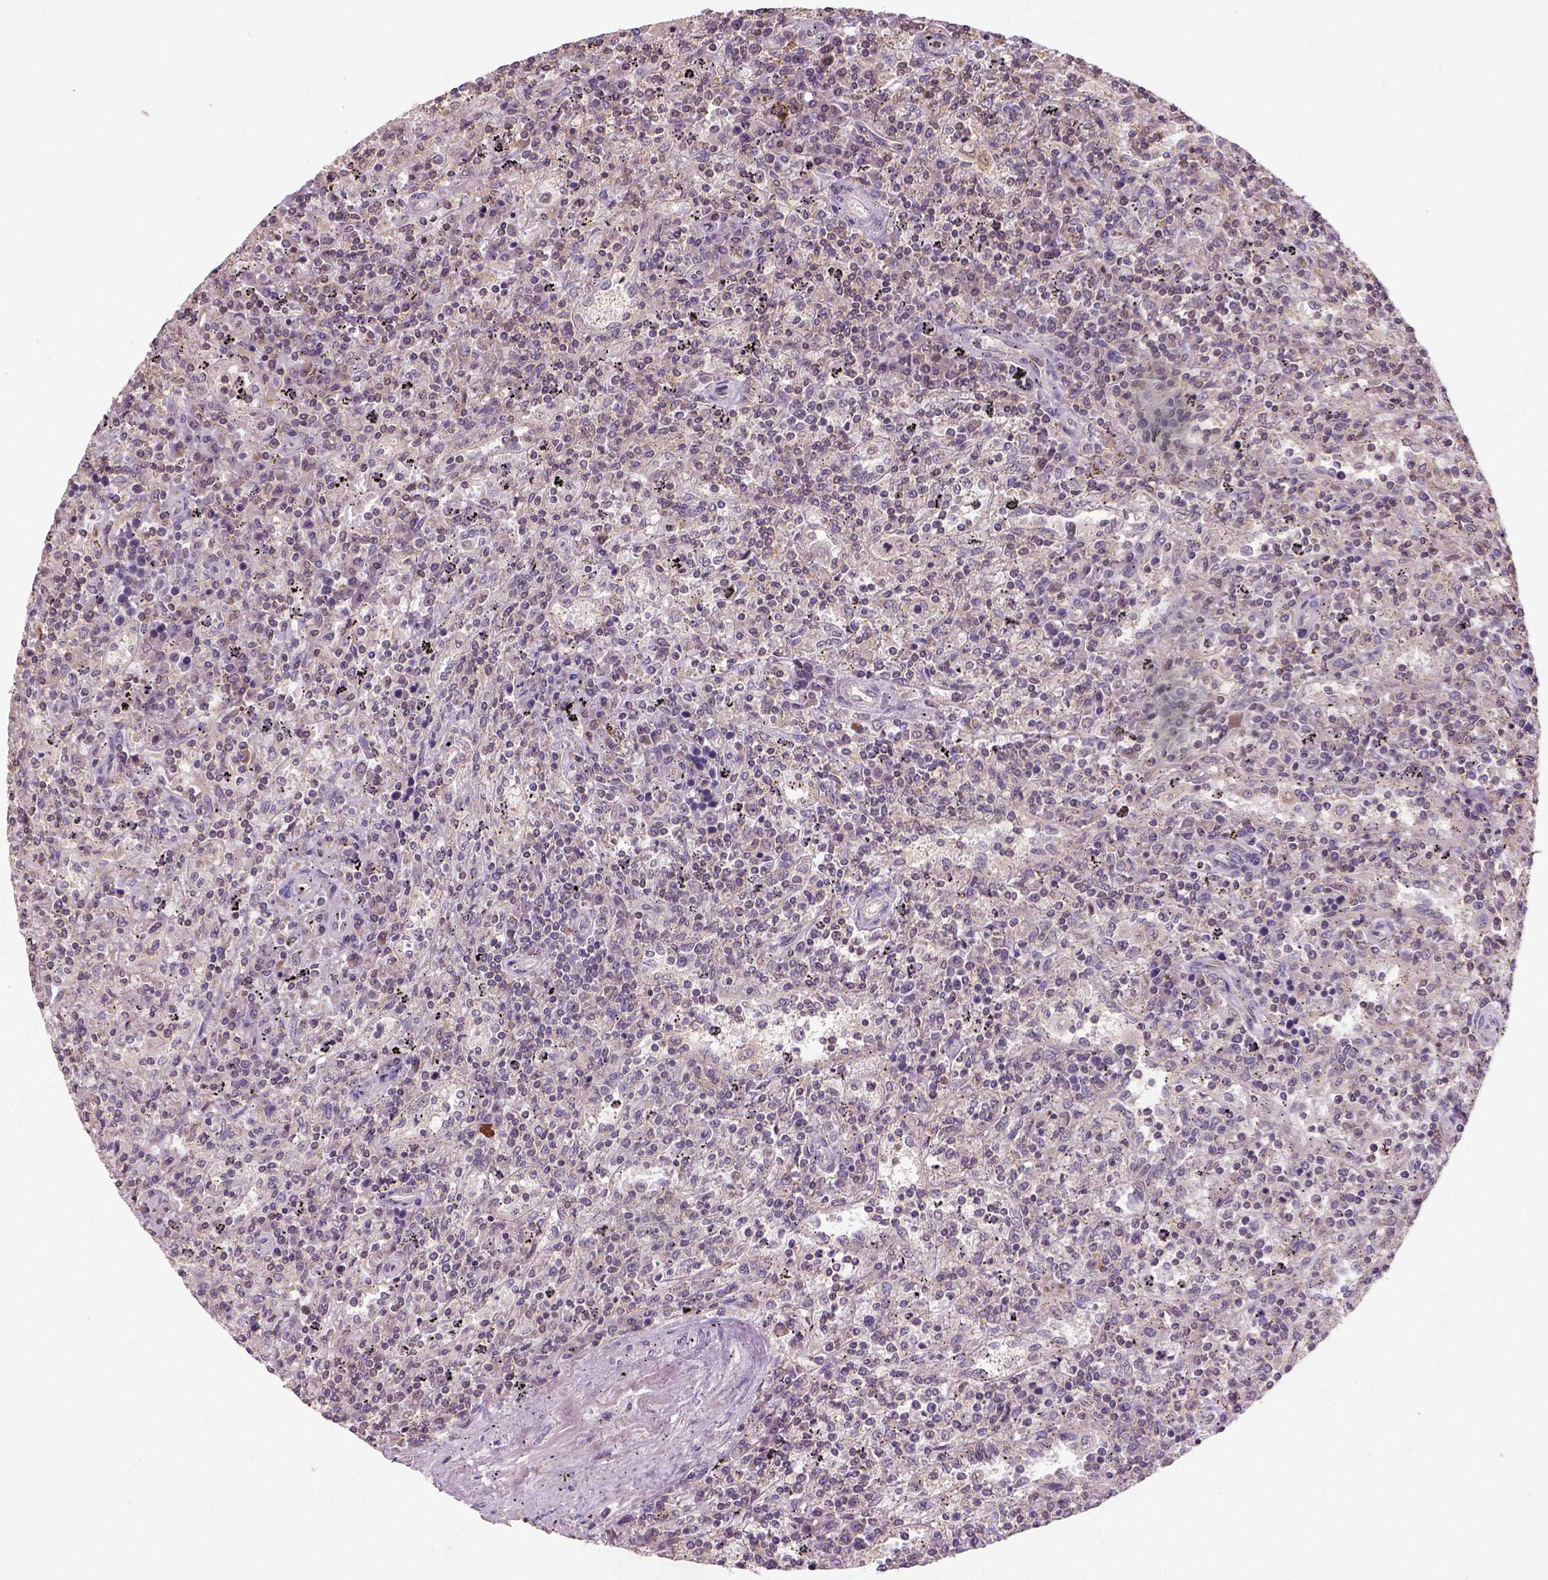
{"staining": {"intensity": "negative", "quantity": "none", "location": "none"}, "tissue": "lymphoma", "cell_type": "Tumor cells", "image_type": "cancer", "snomed": [{"axis": "morphology", "description": "Malignant lymphoma, non-Hodgkin's type, Low grade"}, {"axis": "topography", "description": "Spleen"}], "caption": "The image reveals no staining of tumor cells in lymphoma.", "gene": "CAMKK1", "patient": {"sex": "male", "age": 62}}